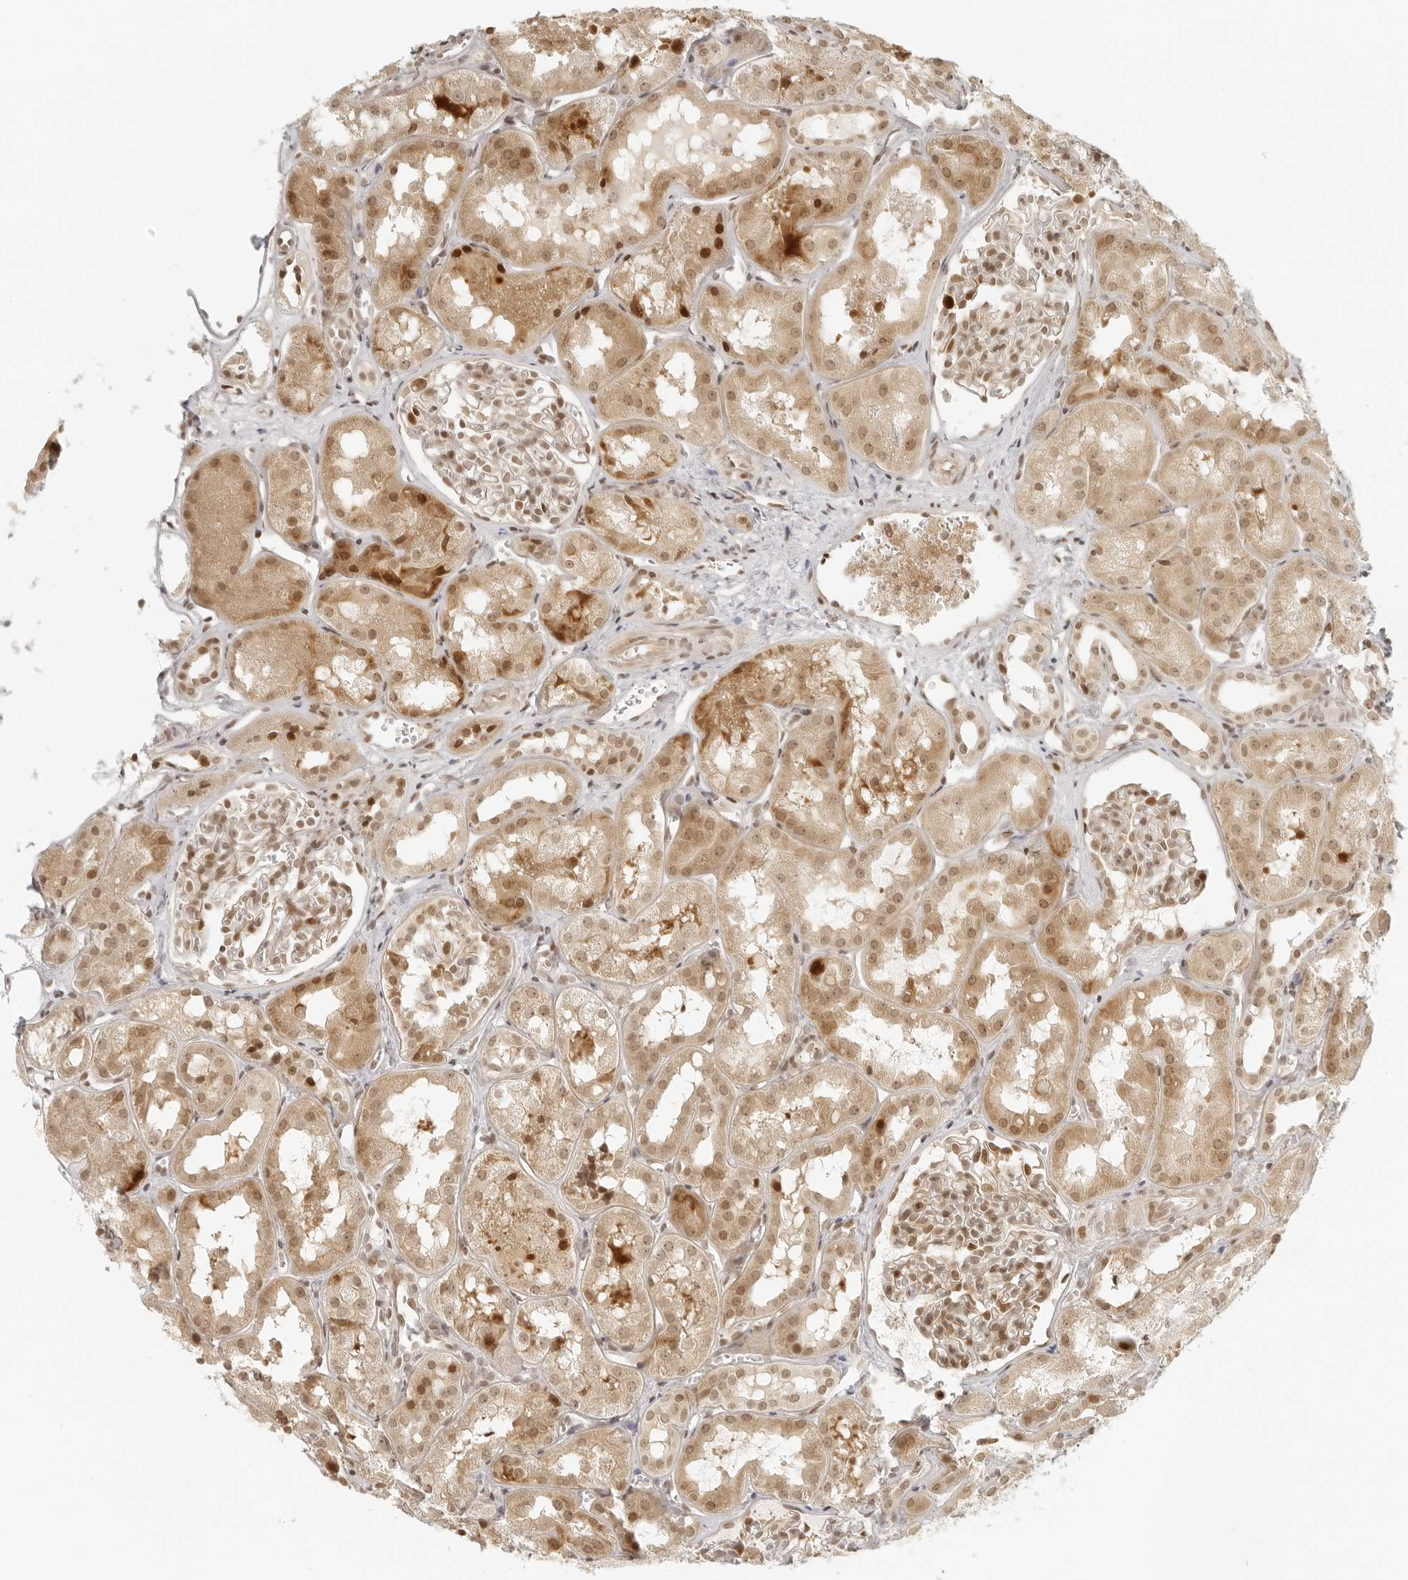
{"staining": {"intensity": "moderate", "quantity": "25%-75%", "location": "nuclear"}, "tissue": "kidney", "cell_type": "Cells in glomeruli", "image_type": "normal", "snomed": [{"axis": "morphology", "description": "Normal tissue, NOS"}, {"axis": "topography", "description": "Kidney"}], "caption": "IHC photomicrograph of unremarkable kidney: human kidney stained using immunohistochemistry shows medium levels of moderate protein expression localized specifically in the nuclear of cells in glomeruli, appearing as a nuclear brown color.", "gene": "ZNF407", "patient": {"sex": "male", "age": 16}}